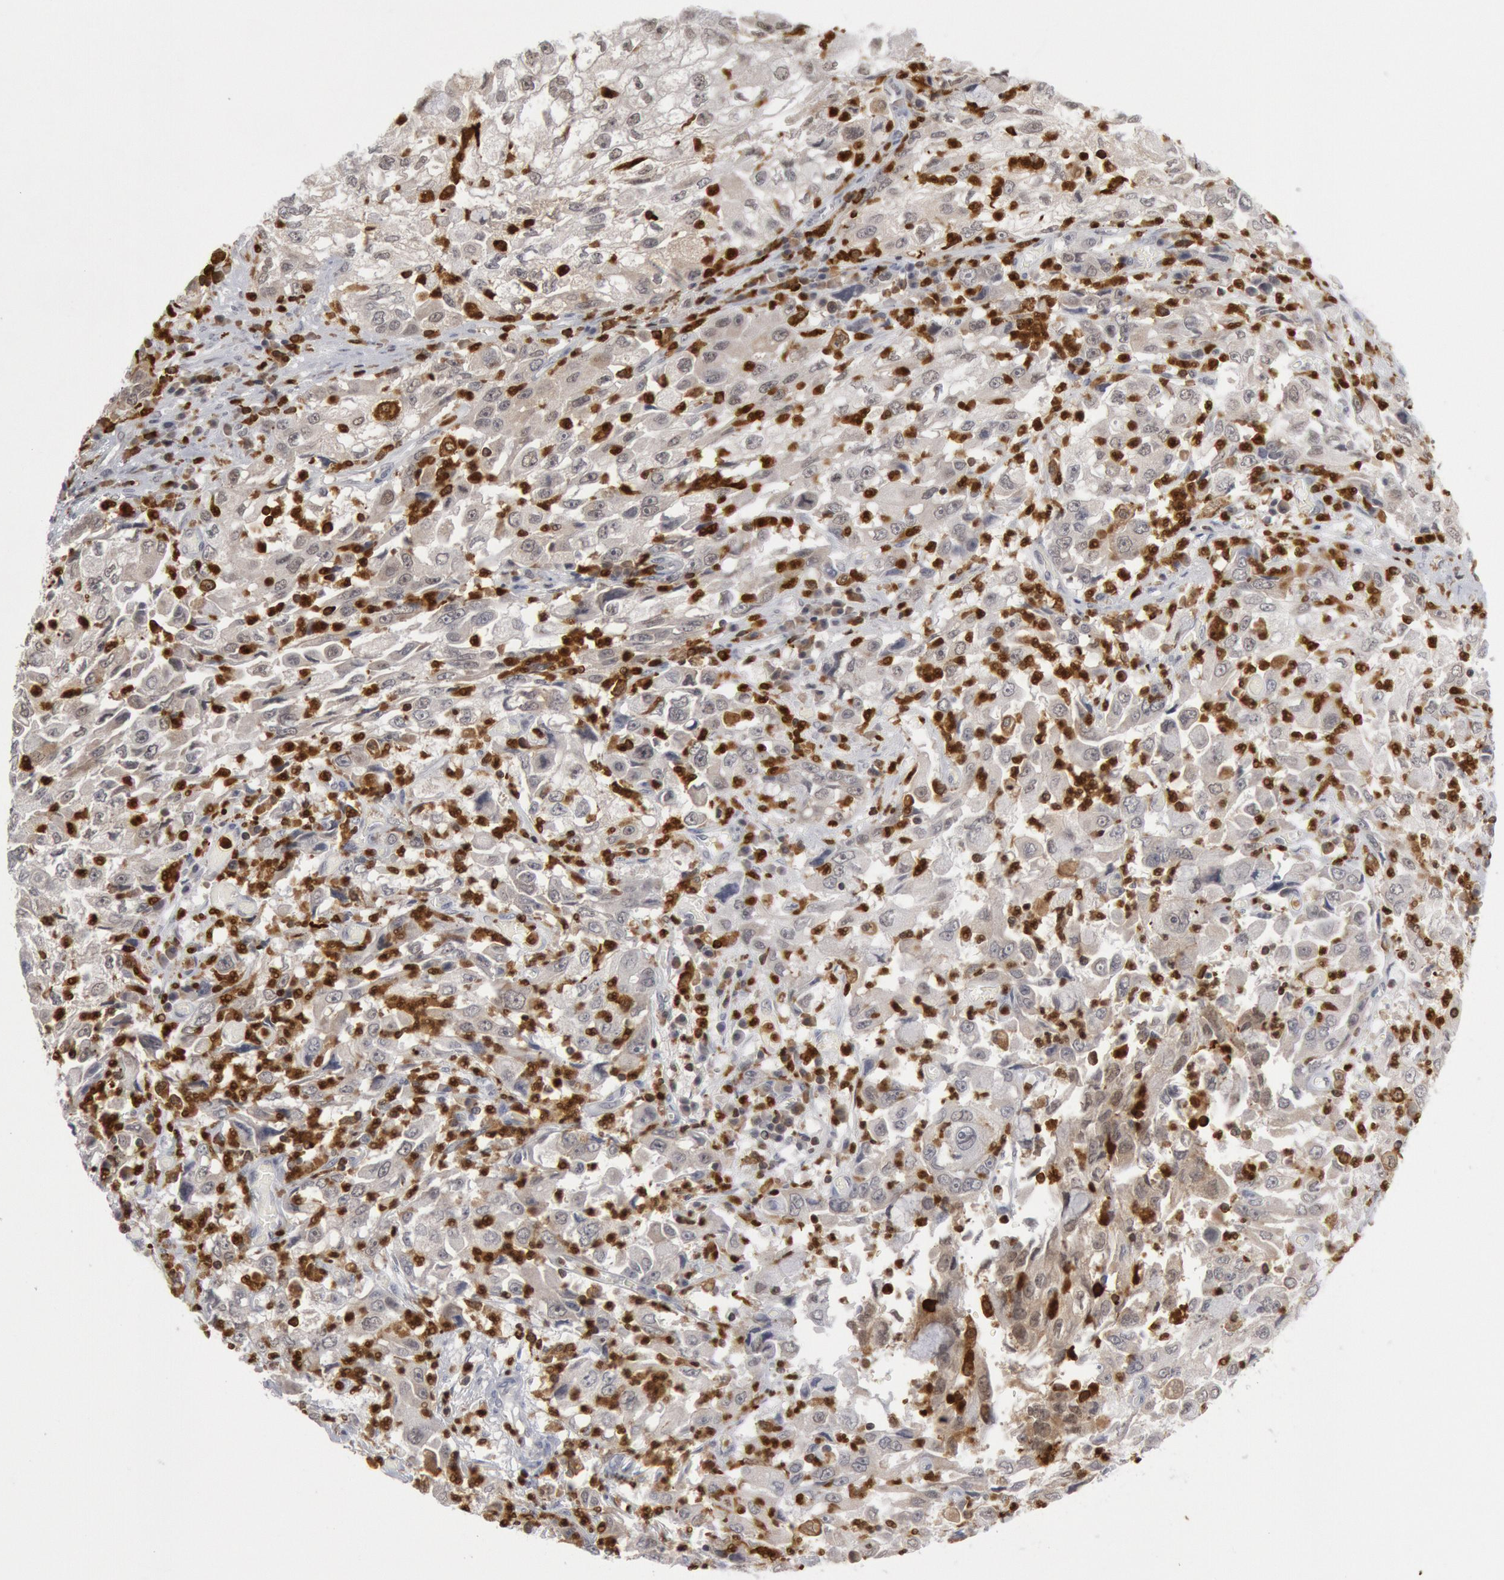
{"staining": {"intensity": "weak", "quantity": ">75%", "location": "cytoplasmic/membranous"}, "tissue": "cervical cancer", "cell_type": "Tumor cells", "image_type": "cancer", "snomed": [{"axis": "morphology", "description": "Squamous cell carcinoma, NOS"}, {"axis": "topography", "description": "Cervix"}], "caption": "IHC image of neoplastic tissue: human squamous cell carcinoma (cervical) stained using immunohistochemistry reveals low levels of weak protein expression localized specifically in the cytoplasmic/membranous of tumor cells, appearing as a cytoplasmic/membranous brown color.", "gene": "PTPN6", "patient": {"sex": "female", "age": 36}}